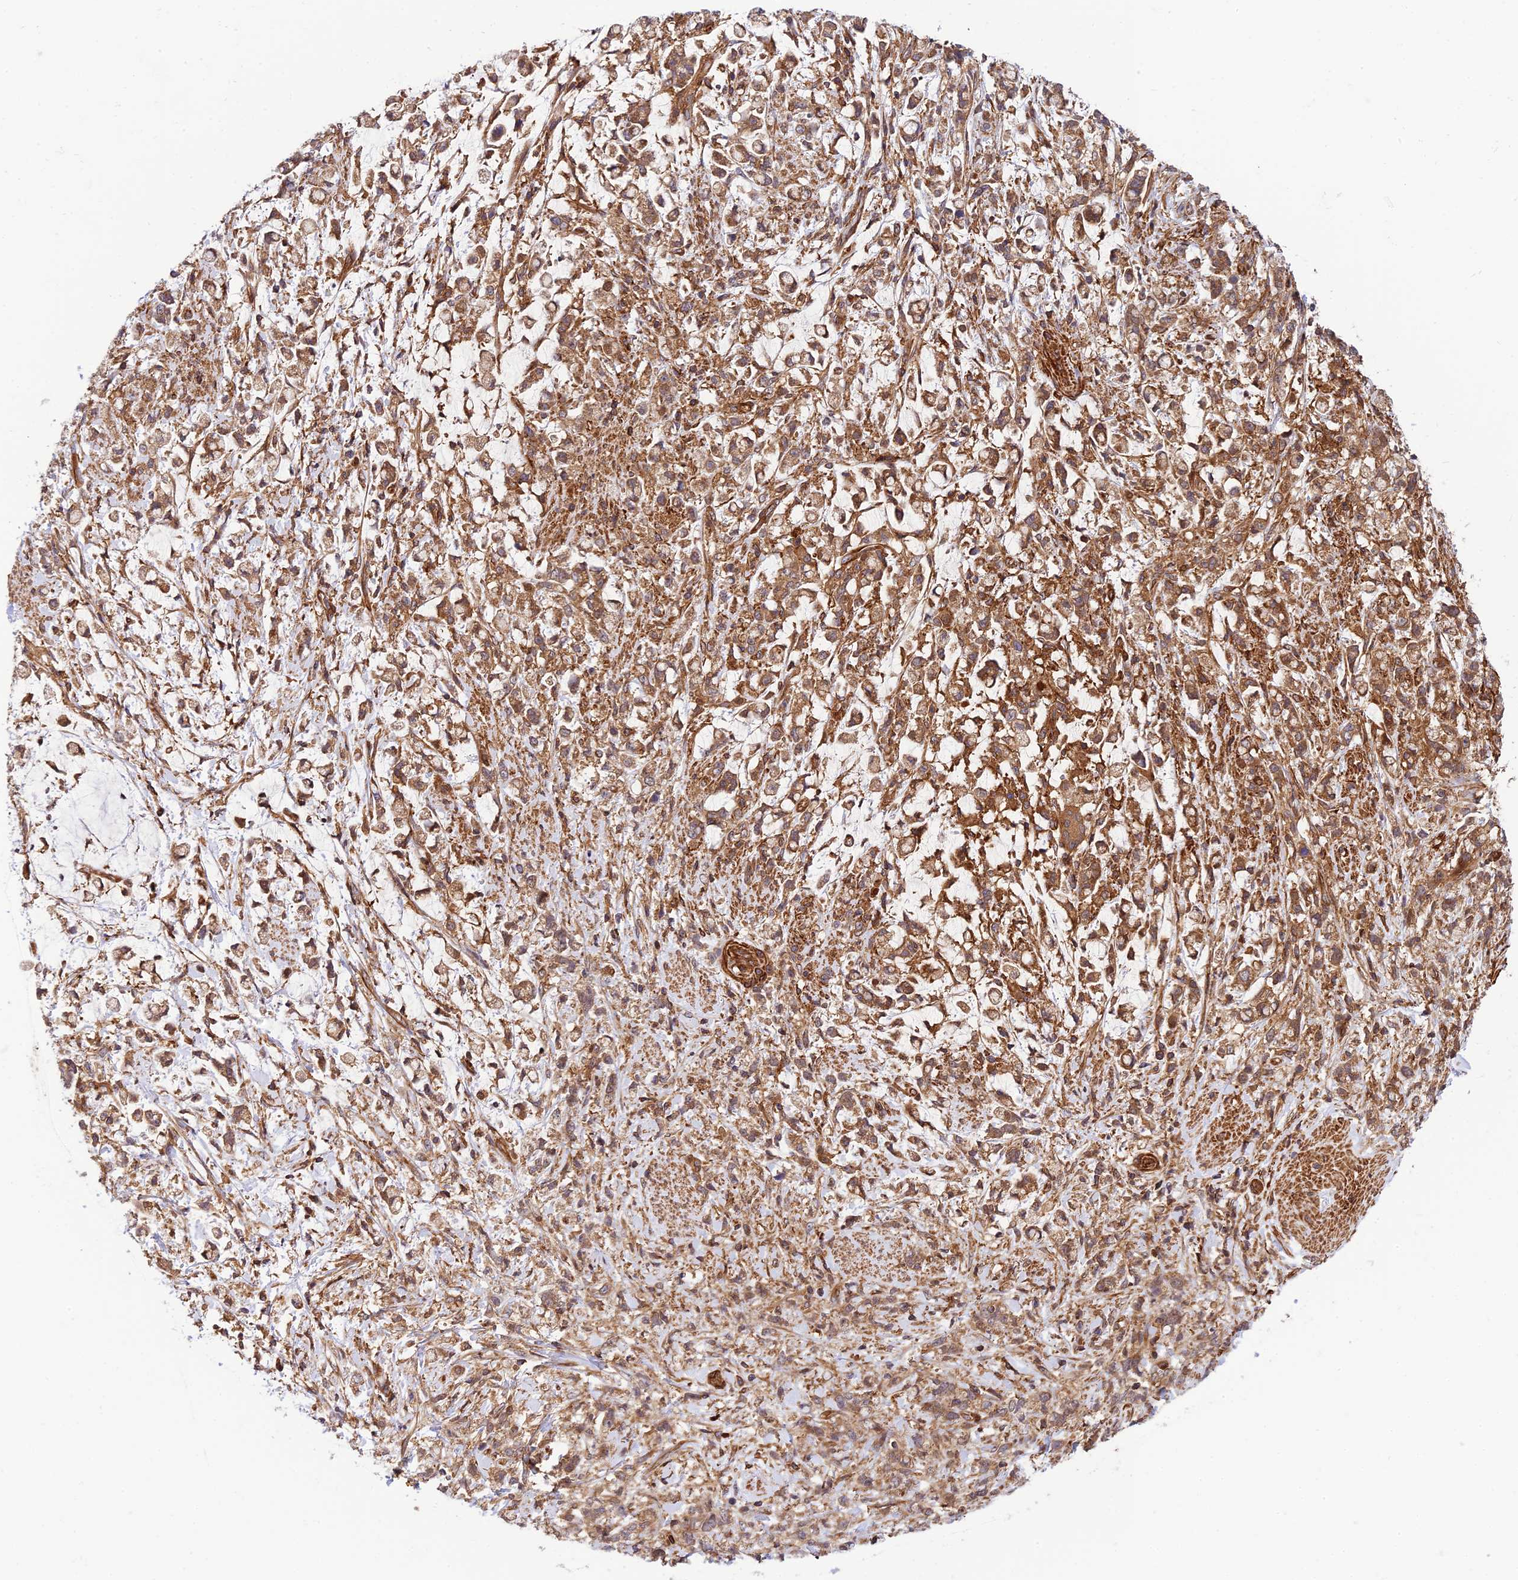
{"staining": {"intensity": "moderate", "quantity": ">75%", "location": "cytoplasmic/membranous"}, "tissue": "stomach cancer", "cell_type": "Tumor cells", "image_type": "cancer", "snomed": [{"axis": "morphology", "description": "Adenocarcinoma, NOS"}, {"axis": "topography", "description": "Stomach"}], "caption": "Adenocarcinoma (stomach) stained for a protein (brown) shows moderate cytoplasmic/membranous positive staining in approximately >75% of tumor cells.", "gene": "EVI5L", "patient": {"sex": "female", "age": 60}}